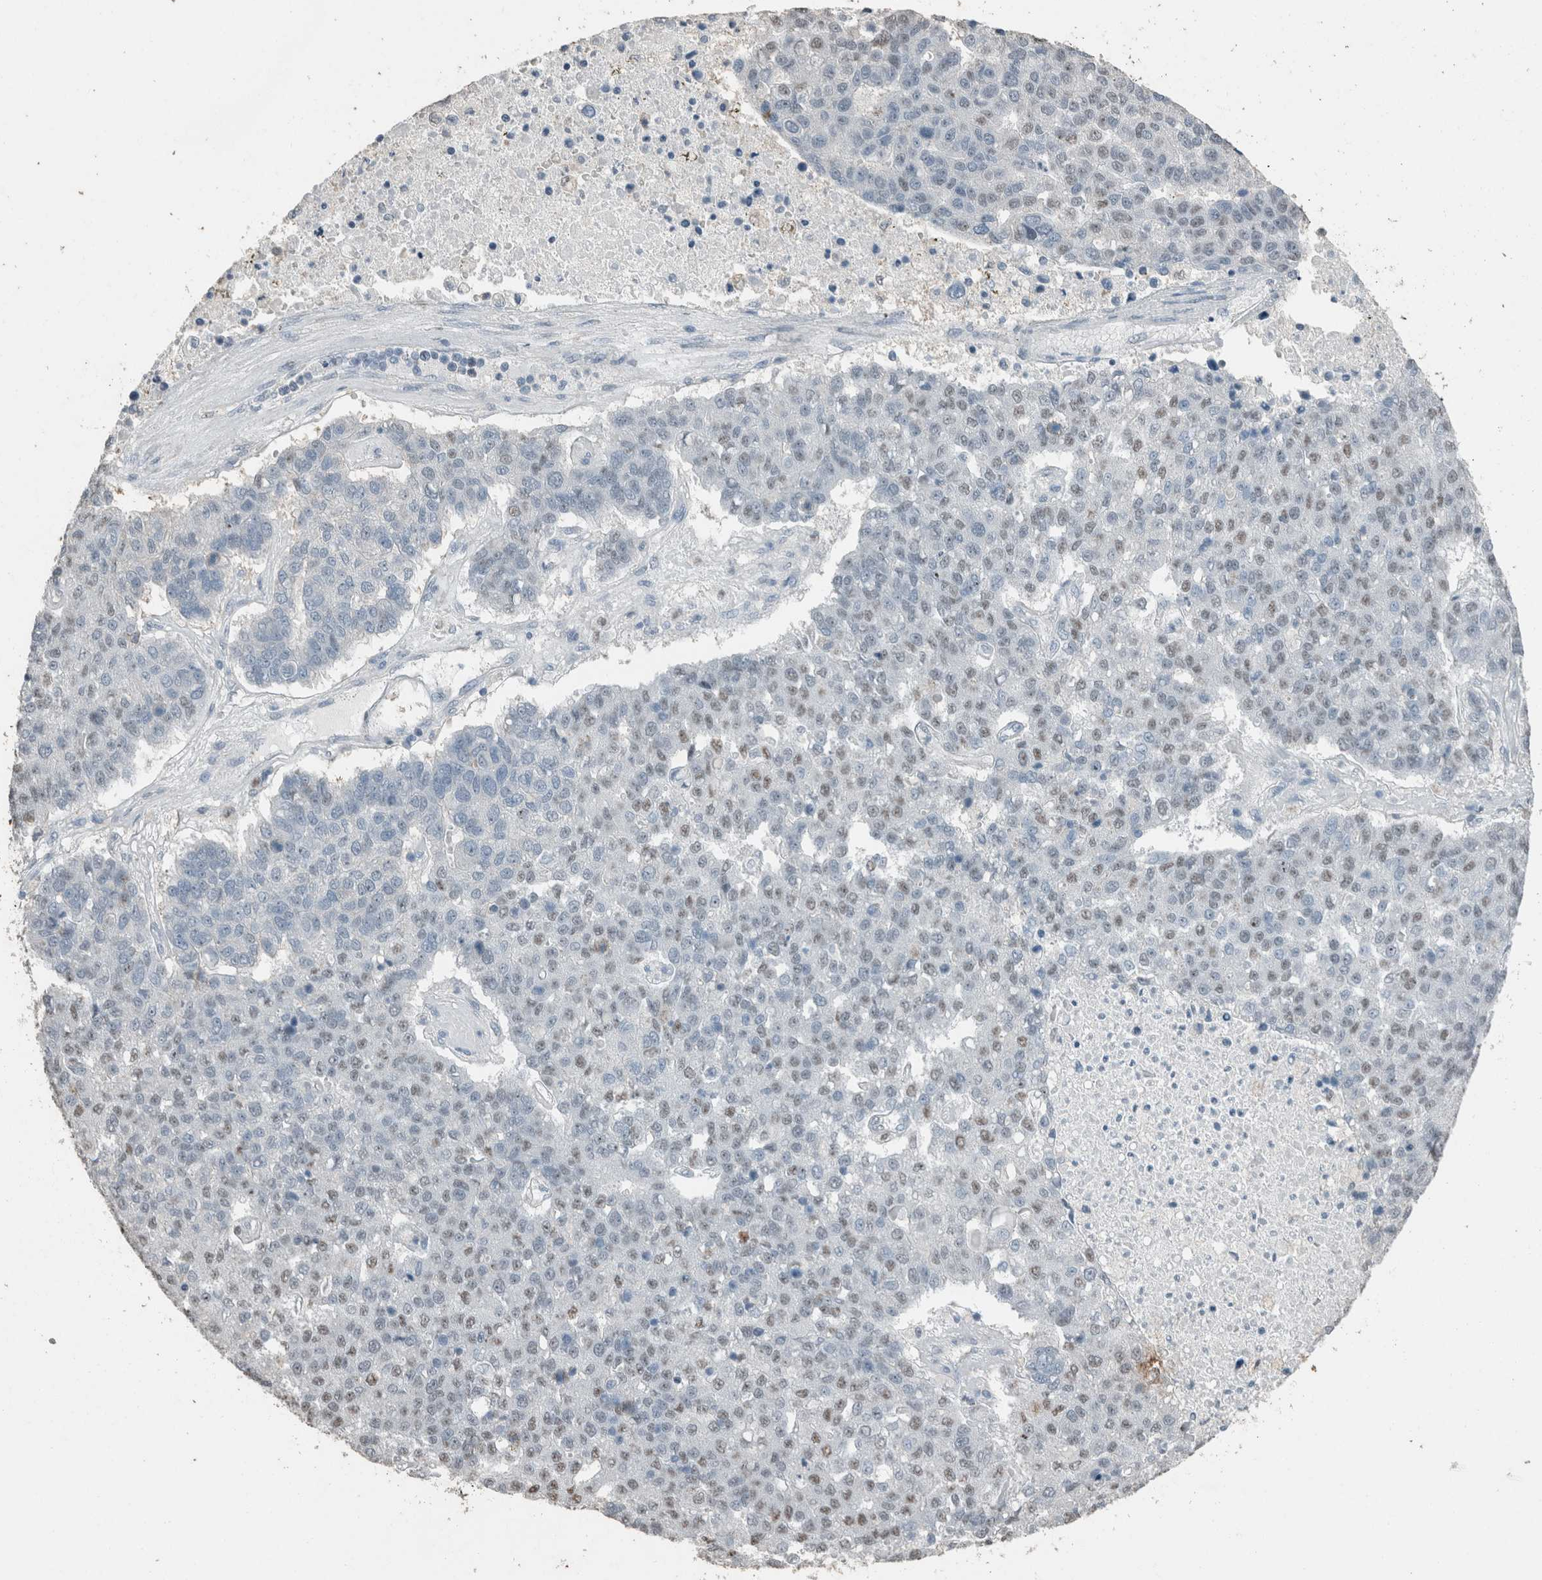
{"staining": {"intensity": "weak", "quantity": "25%-75%", "location": "nuclear"}, "tissue": "pancreatic cancer", "cell_type": "Tumor cells", "image_type": "cancer", "snomed": [{"axis": "morphology", "description": "Adenocarcinoma, NOS"}, {"axis": "topography", "description": "Pancreas"}], "caption": "Protein analysis of adenocarcinoma (pancreatic) tissue shows weak nuclear expression in approximately 25%-75% of tumor cells.", "gene": "ACVR2B", "patient": {"sex": "female", "age": 61}}